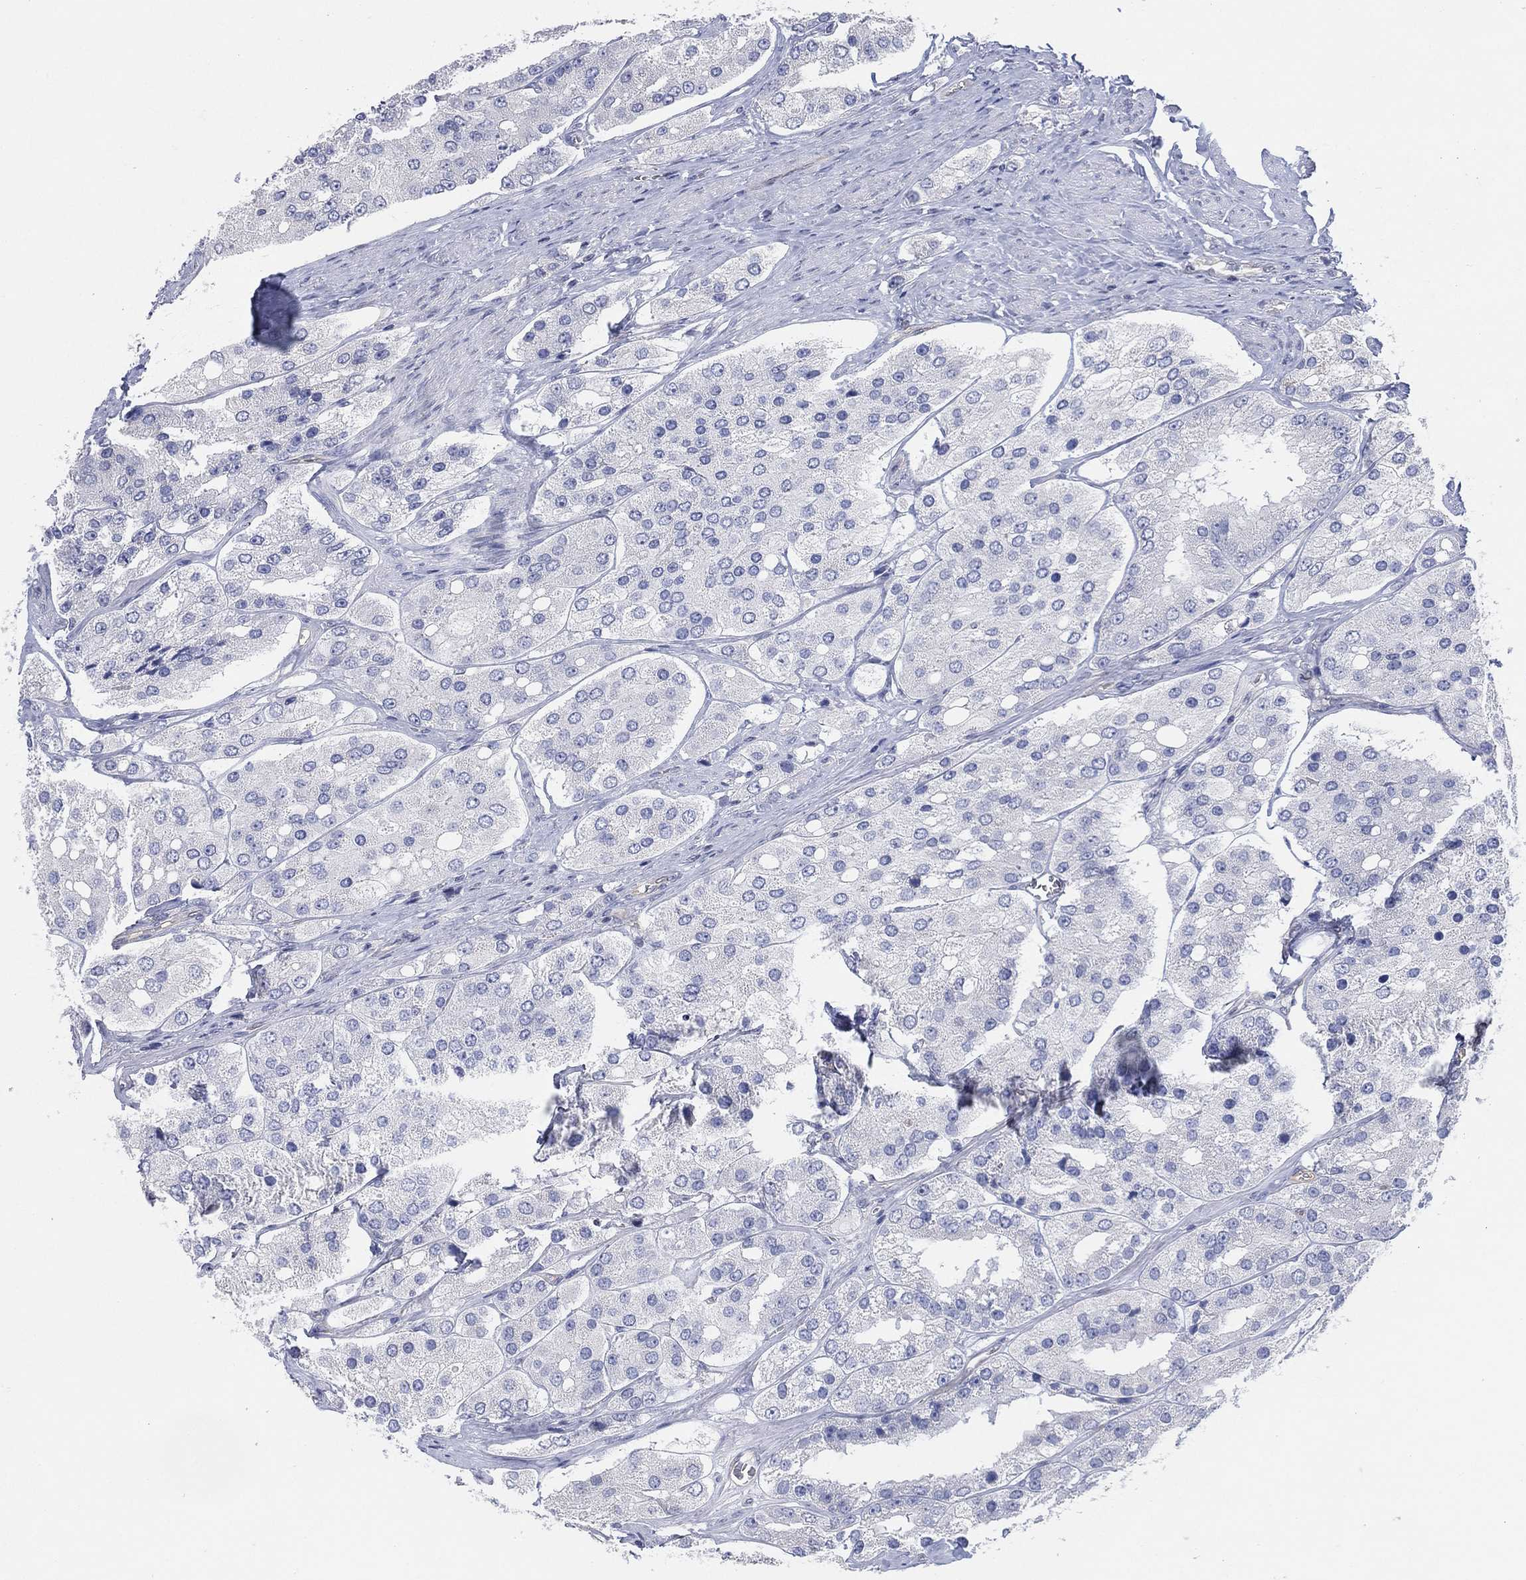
{"staining": {"intensity": "negative", "quantity": "none", "location": "none"}, "tissue": "prostate cancer", "cell_type": "Tumor cells", "image_type": "cancer", "snomed": [{"axis": "morphology", "description": "Adenocarcinoma, Low grade"}, {"axis": "topography", "description": "Prostate"}], "caption": "A high-resolution histopathology image shows immunohistochemistry staining of adenocarcinoma (low-grade) (prostate), which reveals no significant positivity in tumor cells.", "gene": "CFTR", "patient": {"sex": "male", "age": 69}}